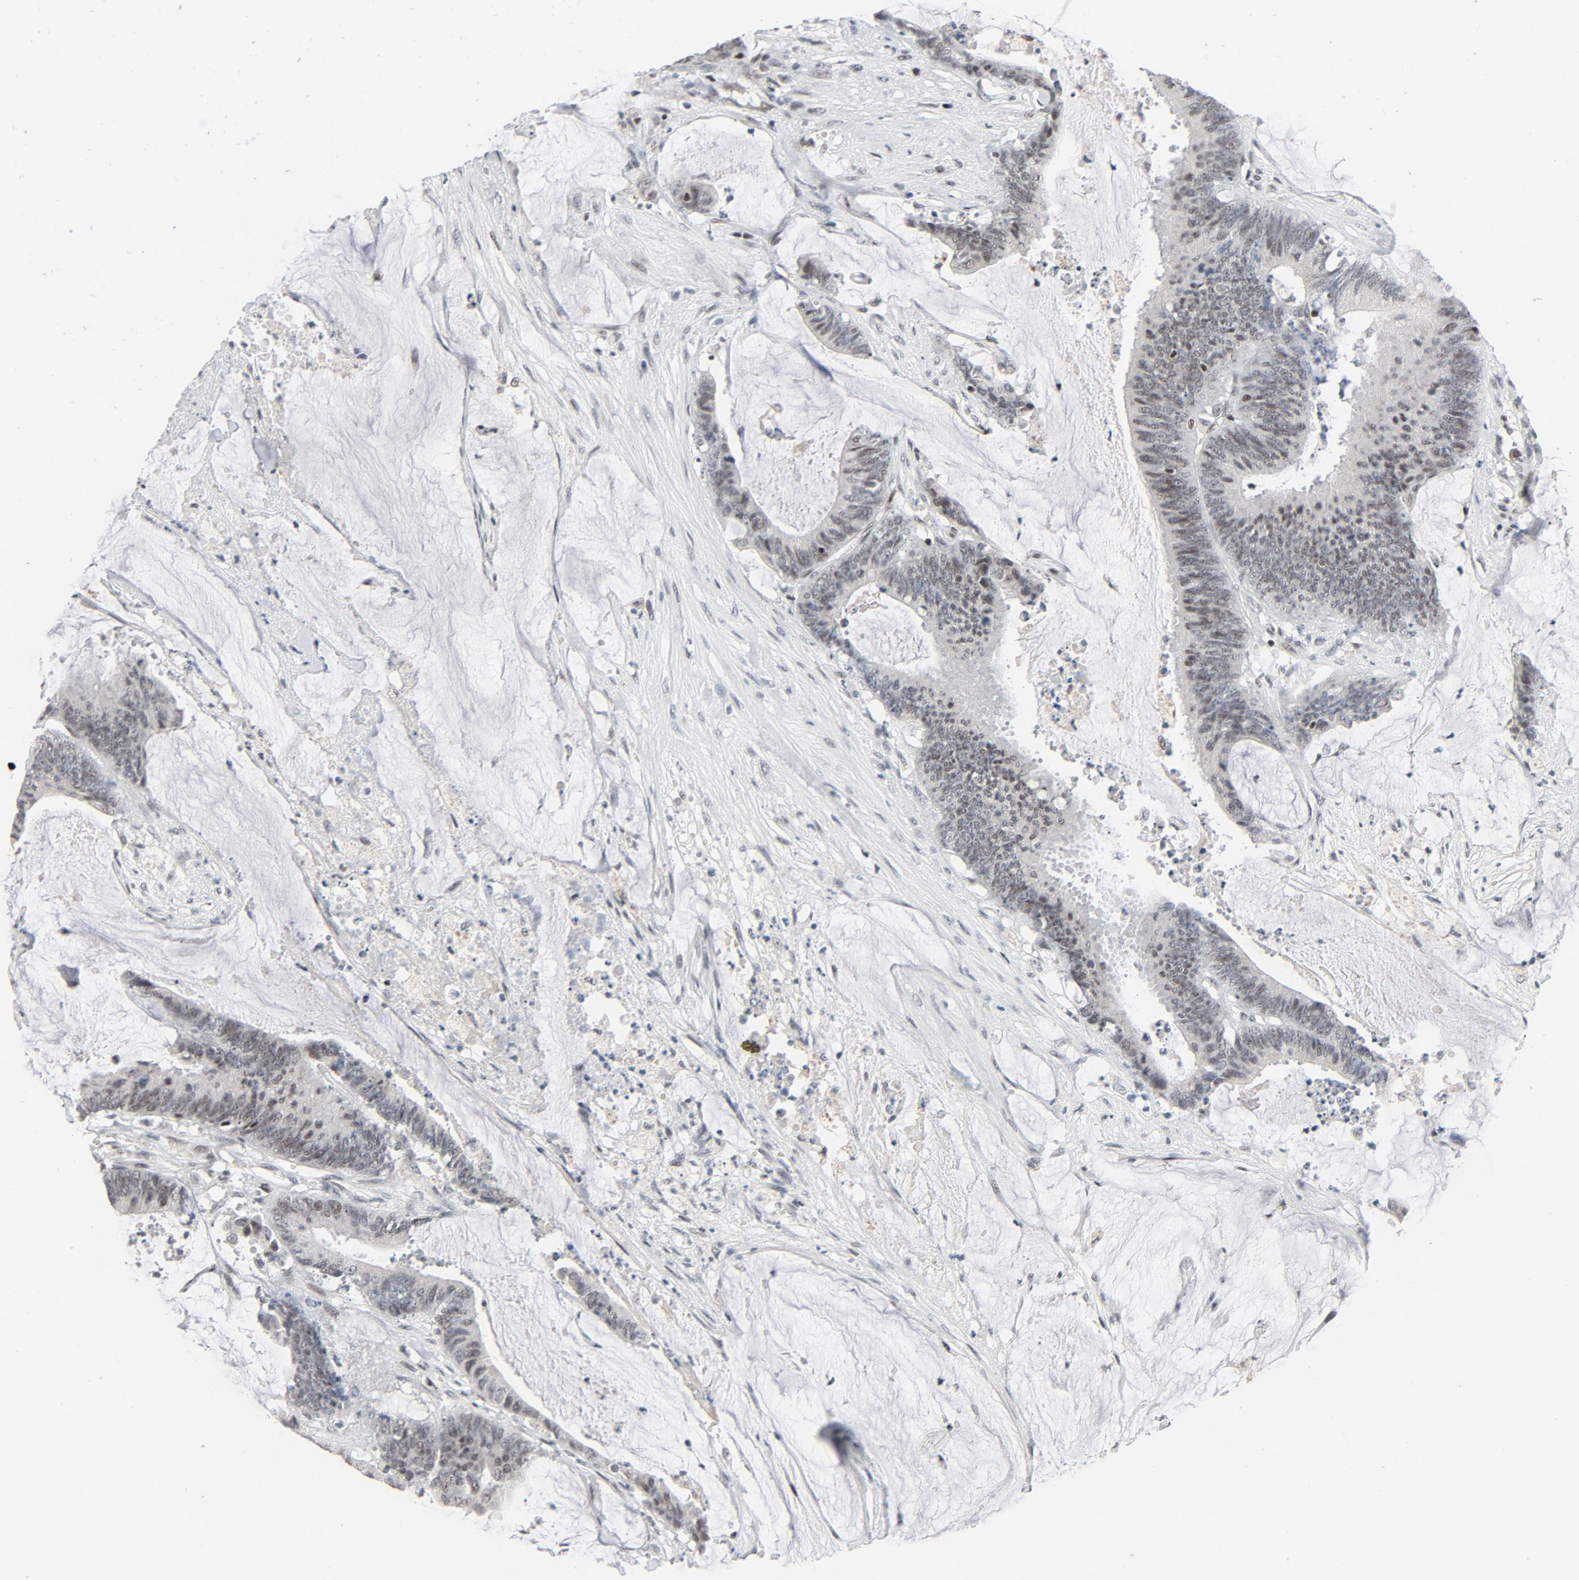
{"staining": {"intensity": "weak", "quantity": "<25%", "location": "nuclear"}, "tissue": "colorectal cancer", "cell_type": "Tumor cells", "image_type": "cancer", "snomed": [{"axis": "morphology", "description": "Adenocarcinoma, NOS"}, {"axis": "topography", "description": "Rectum"}], "caption": "This histopathology image is of colorectal cancer stained with immunohistochemistry (IHC) to label a protein in brown with the nuclei are counter-stained blue. There is no positivity in tumor cells.", "gene": "GABPA", "patient": {"sex": "female", "age": 66}}